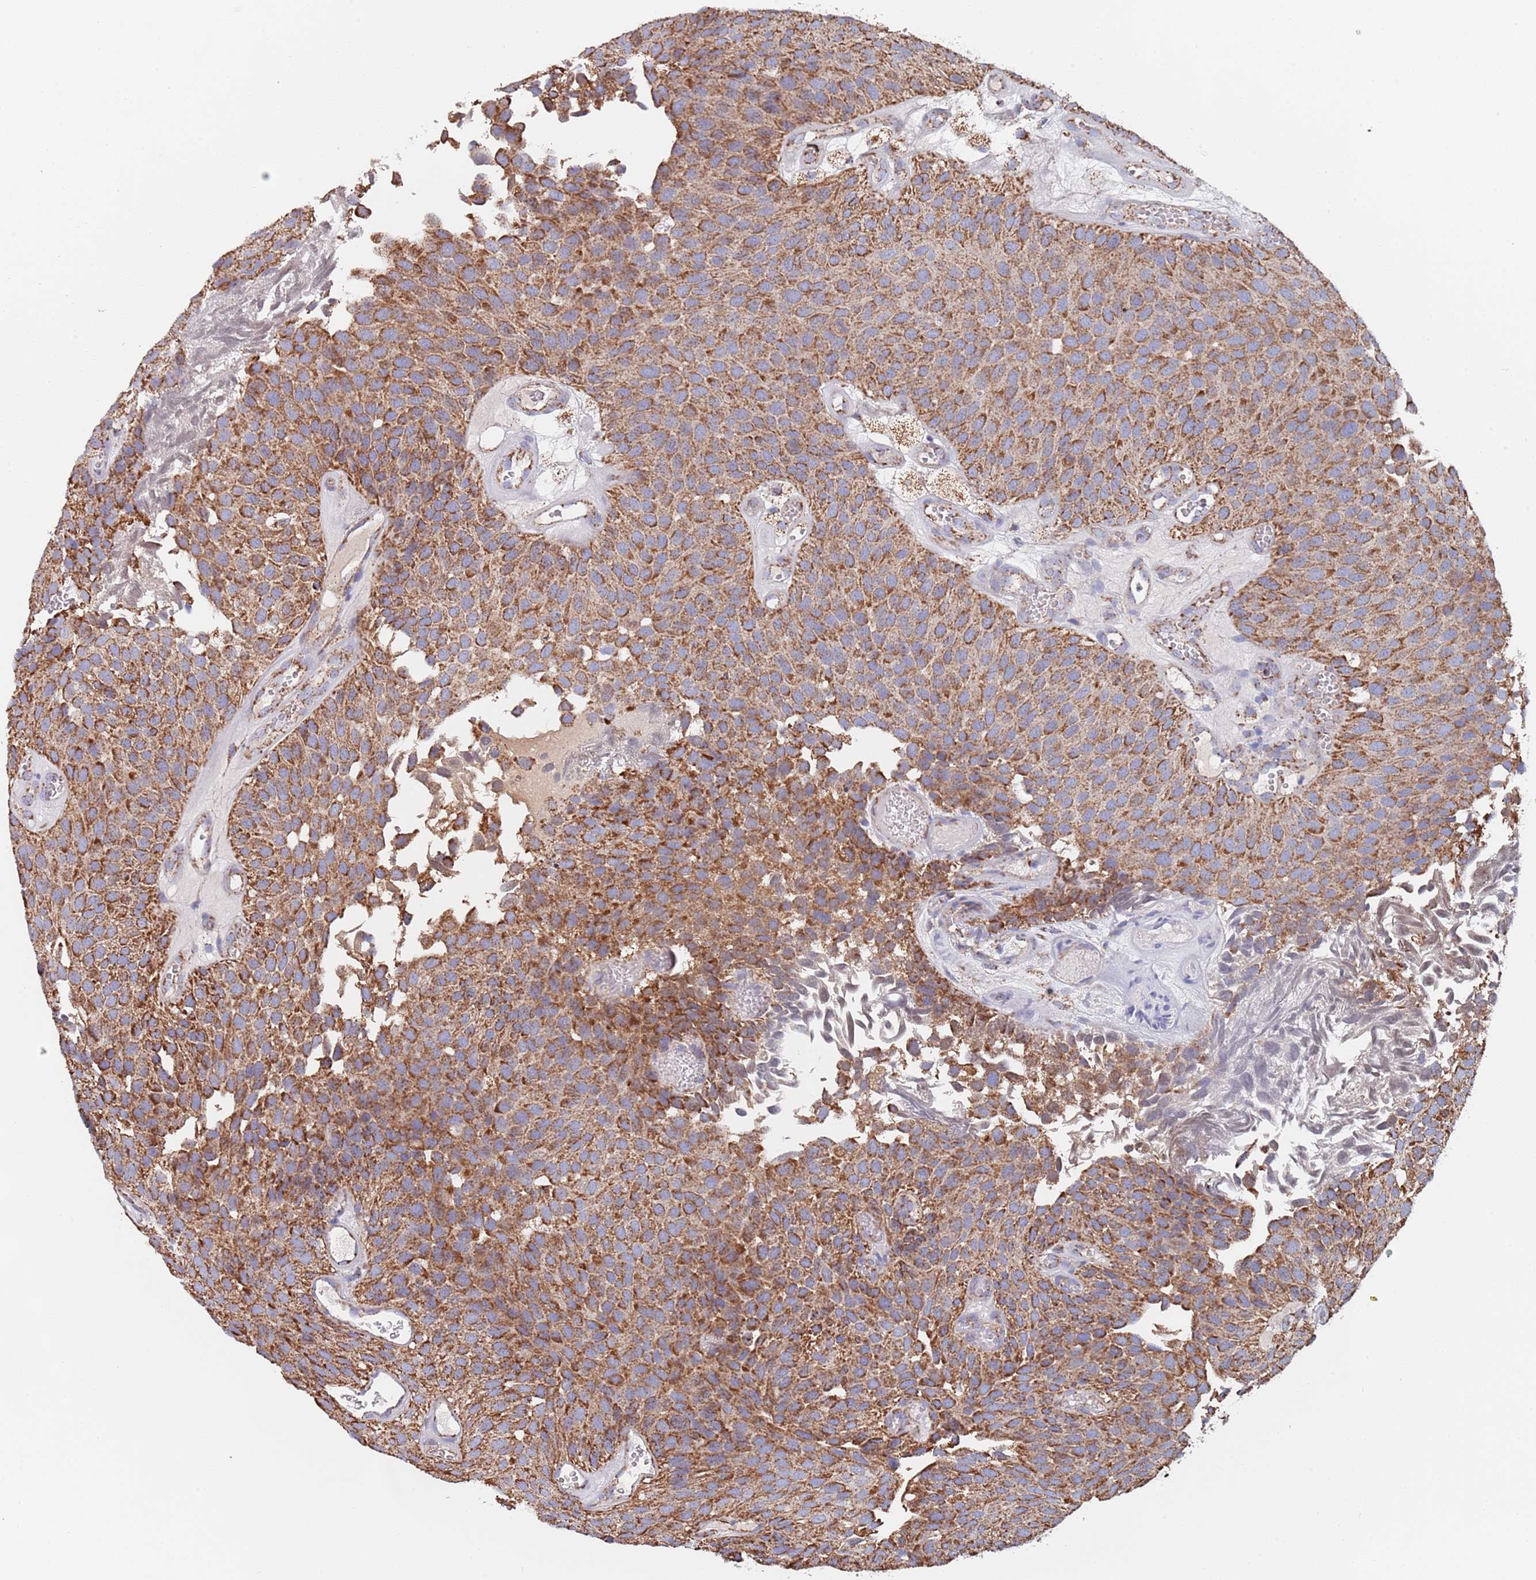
{"staining": {"intensity": "strong", "quantity": ">75%", "location": "cytoplasmic/membranous"}, "tissue": "urothelial cancer", "cell_type": "Tumor cells", "image_type": "cancer", "snomed": [{"axis": "morphology", "description": "Urothelial carcinoma, Low grade"}, {"axis": "topography", "description": "Urinary bladder"}], "caption": "A high-resolution image shows immunohistochemistry staining of urothelial cancer, which exhibits strong cytoplasmic/membranous staining in approximately >75% of tumor cells. (Stains: DAB (3,3'-diaminobenzidine) in brown, nuclei in blue, Microscopy: brightfield microscopy at high magnification).", "gene": "PGP", "patient": {"sex": "male", "age": 89}}